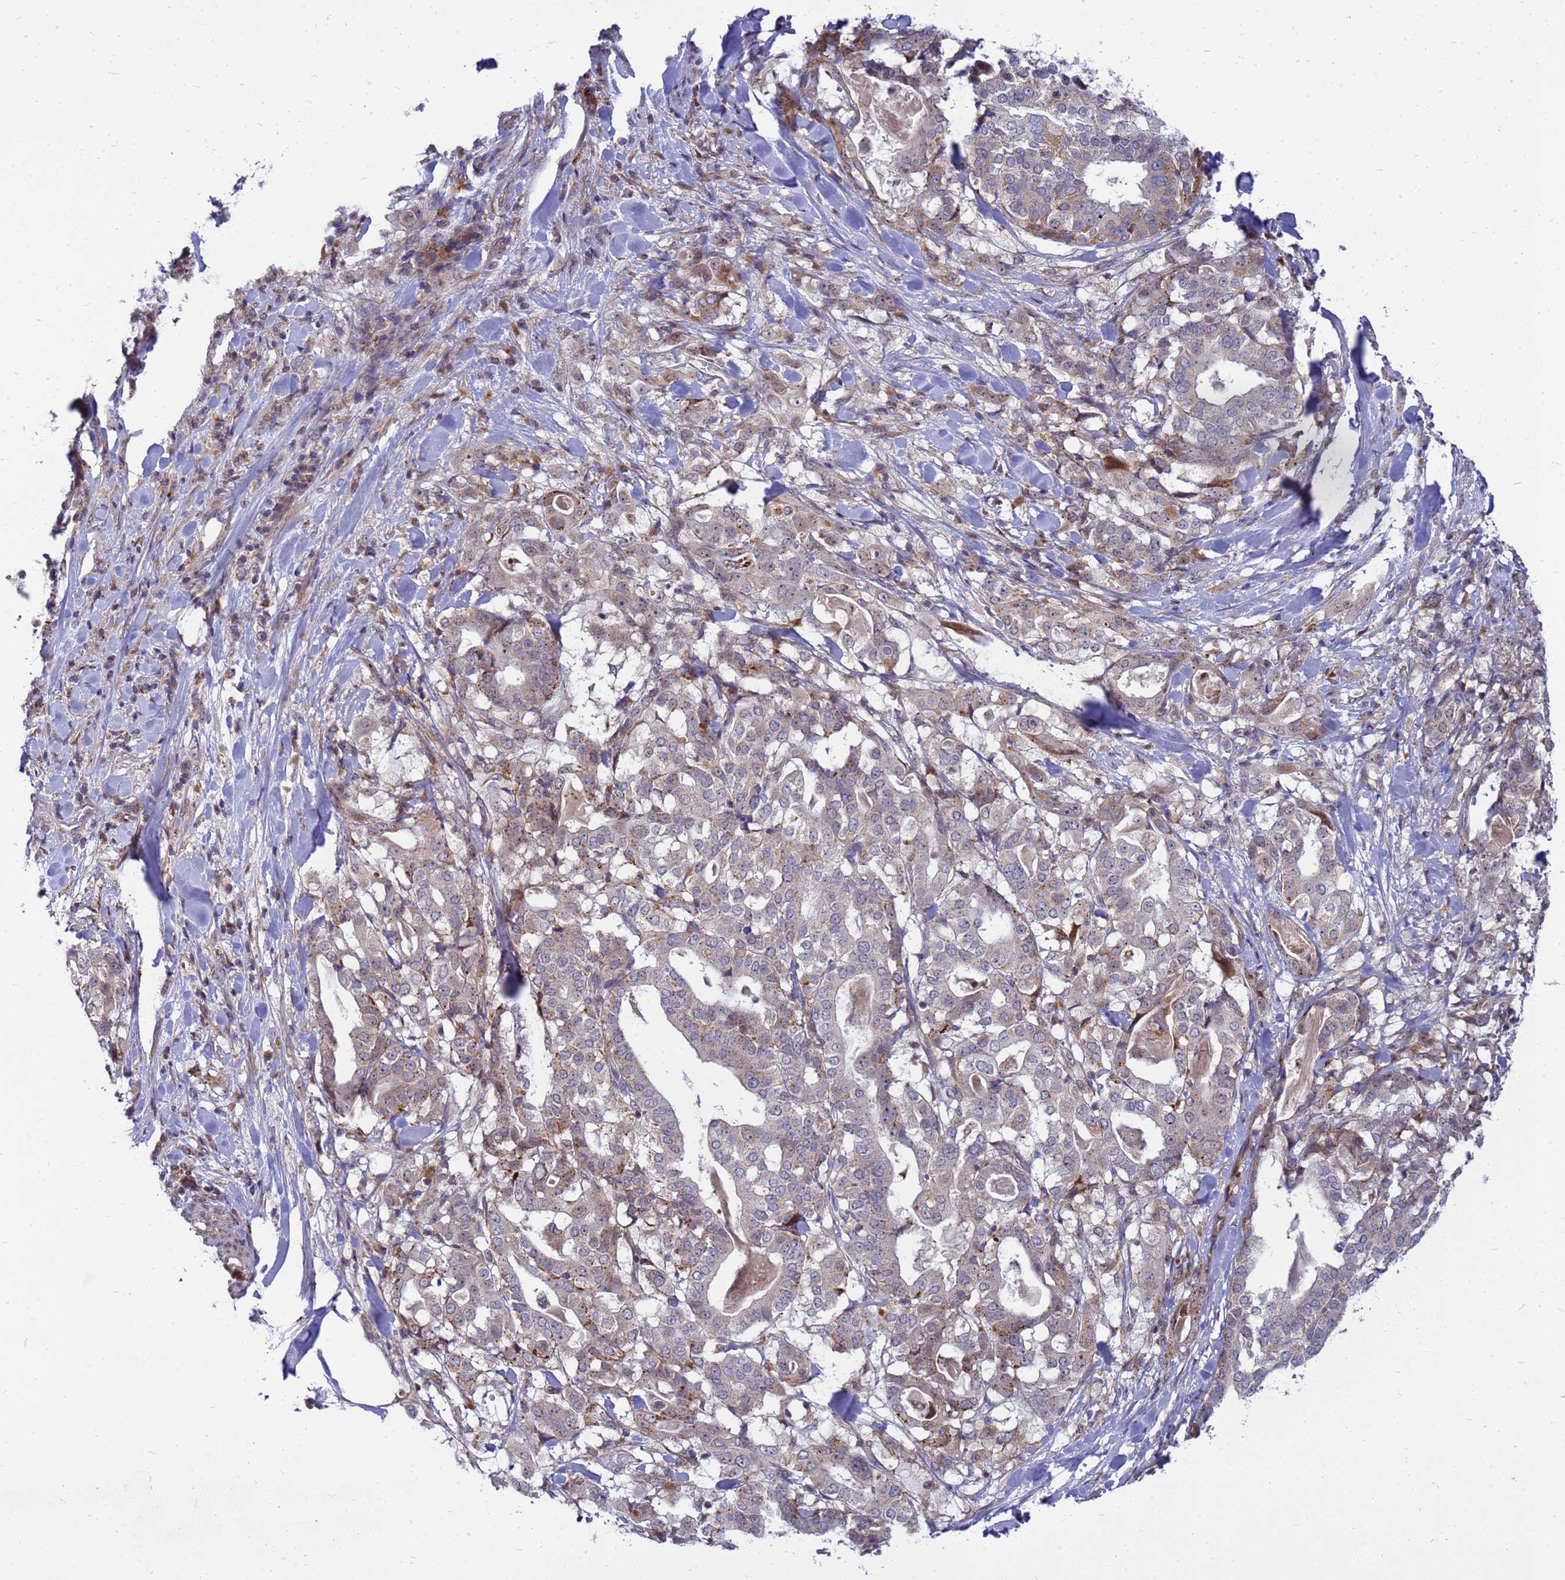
{"staining": {"intensity": "moderate", "quantity": "25%-75%", "location": "cytoplasmic/membranous"}, "tissue": "stomach cancer", "cell_type": "Tumor cells", "image_type": "cancer", "snomed": [{"axis": "morphology", "description": "Adenocarcinoma, NOS"}, {"axis": "topography", "description": "Stomach"}], "caption": "Immunohistochemical staining of stomach cancer shows moderate cytoplasmic/membranous protein staining in about 25%-75% of tumor cells.", "gene": "C12orf43", "patient": {"sex": "male", "age": 48}}